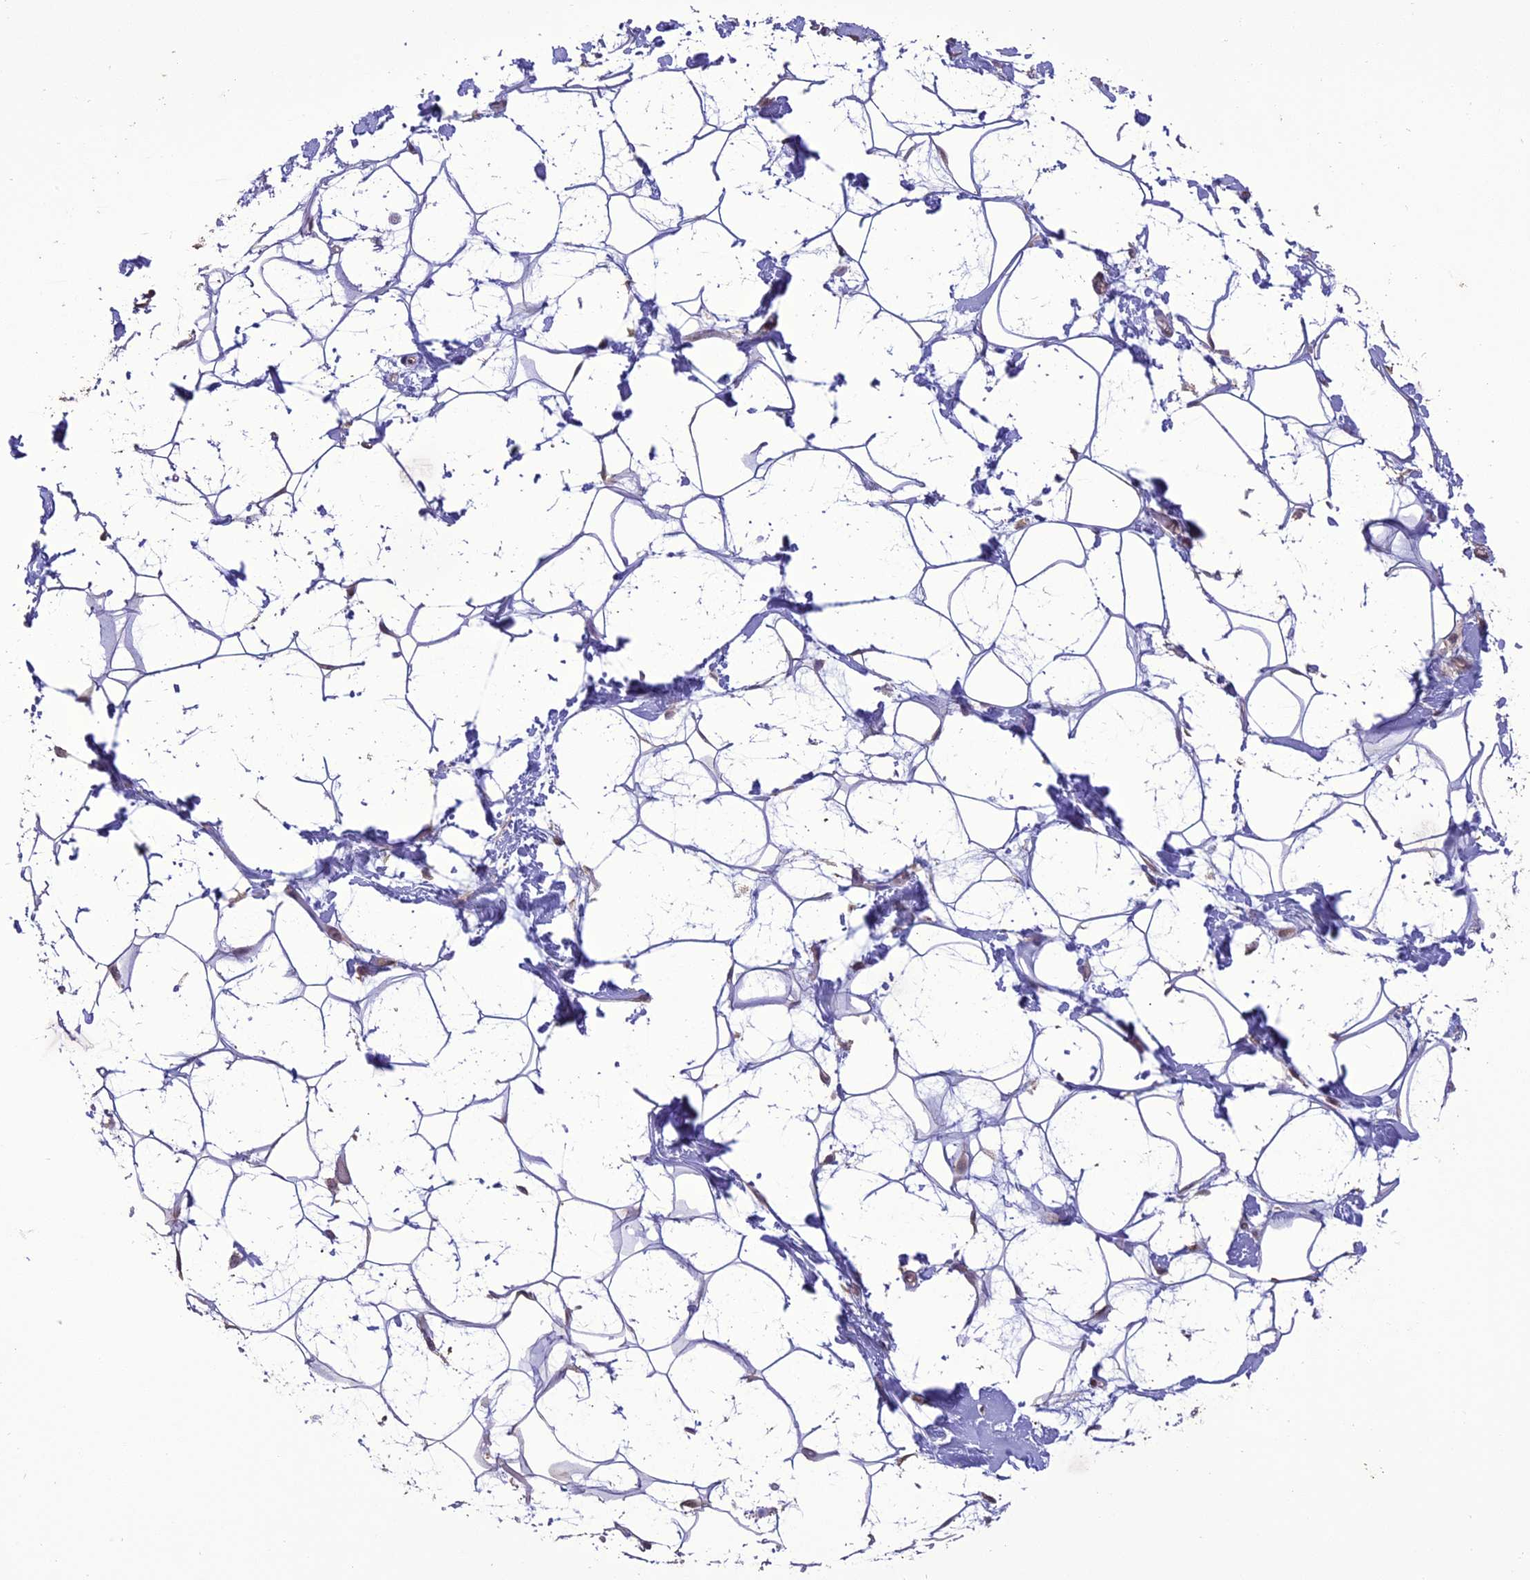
{"staining": {"intensity": "negative", "quantity": "none", "location": "none"}, "tissue": "adipose tissue", "cell_type": "Adipocytes", "image_type": "normal", "snomed": [{"axis": "morphology", "description": "Normal tissue, NOS"}, {"axis": "topography", "description": "Breast"}], "caption": "Image shows no significant protein staining in adipocytes of normal adipose tissue. The staining was performed using DAB (3,3'-diaminobenzidine) to visualize the protein expression in brown, while the nuclei were stained in blue with hematoxylin (Magnification: 20x).", "gene": "TIGD7", "patient": {"sex": "female", "age": 26}}